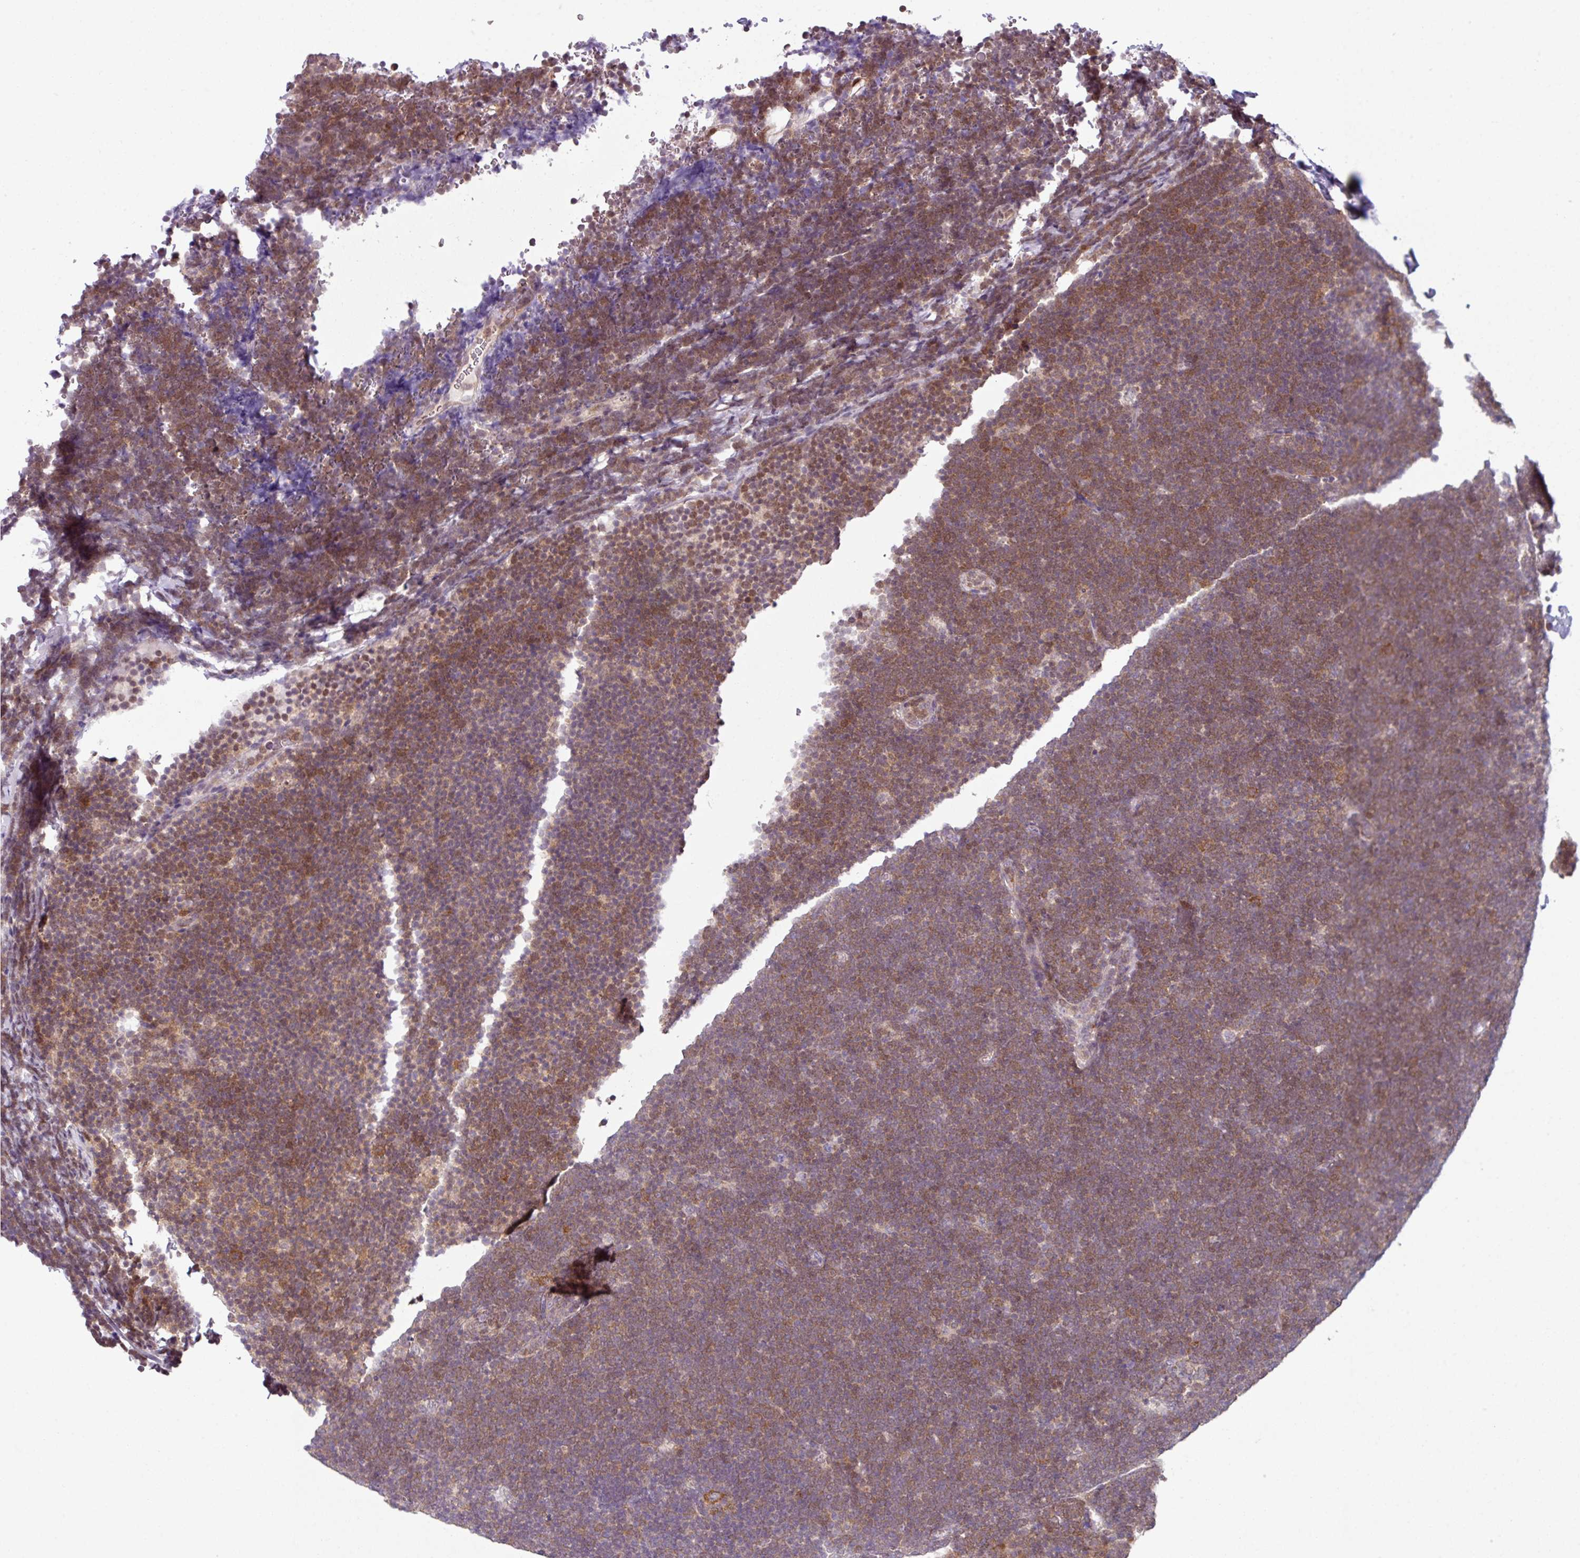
{"staining": {"intensity": "moderate", "quantity": ">75%", "location": "cytoplasmic/membranous"}, "tissue": "lymphoma", "cell_type": "Tumor cells", "image_type": "cancer", "snomed": [{"axis": "morphology", "description": "Malignant lymphoma, non-Hodgkin's type, High grade"}, {"axis": "topography", "description": "Lymph node"}], "caption": "The immunohistochemical stain labels moderate cytoplasmic/membranous expression in tumor cells of malignant lymphoma, non-Hodgkin's type (high-grade) tissue.", "gene": "TTLL12", "patient": {"sex": "male", "age": 13}}